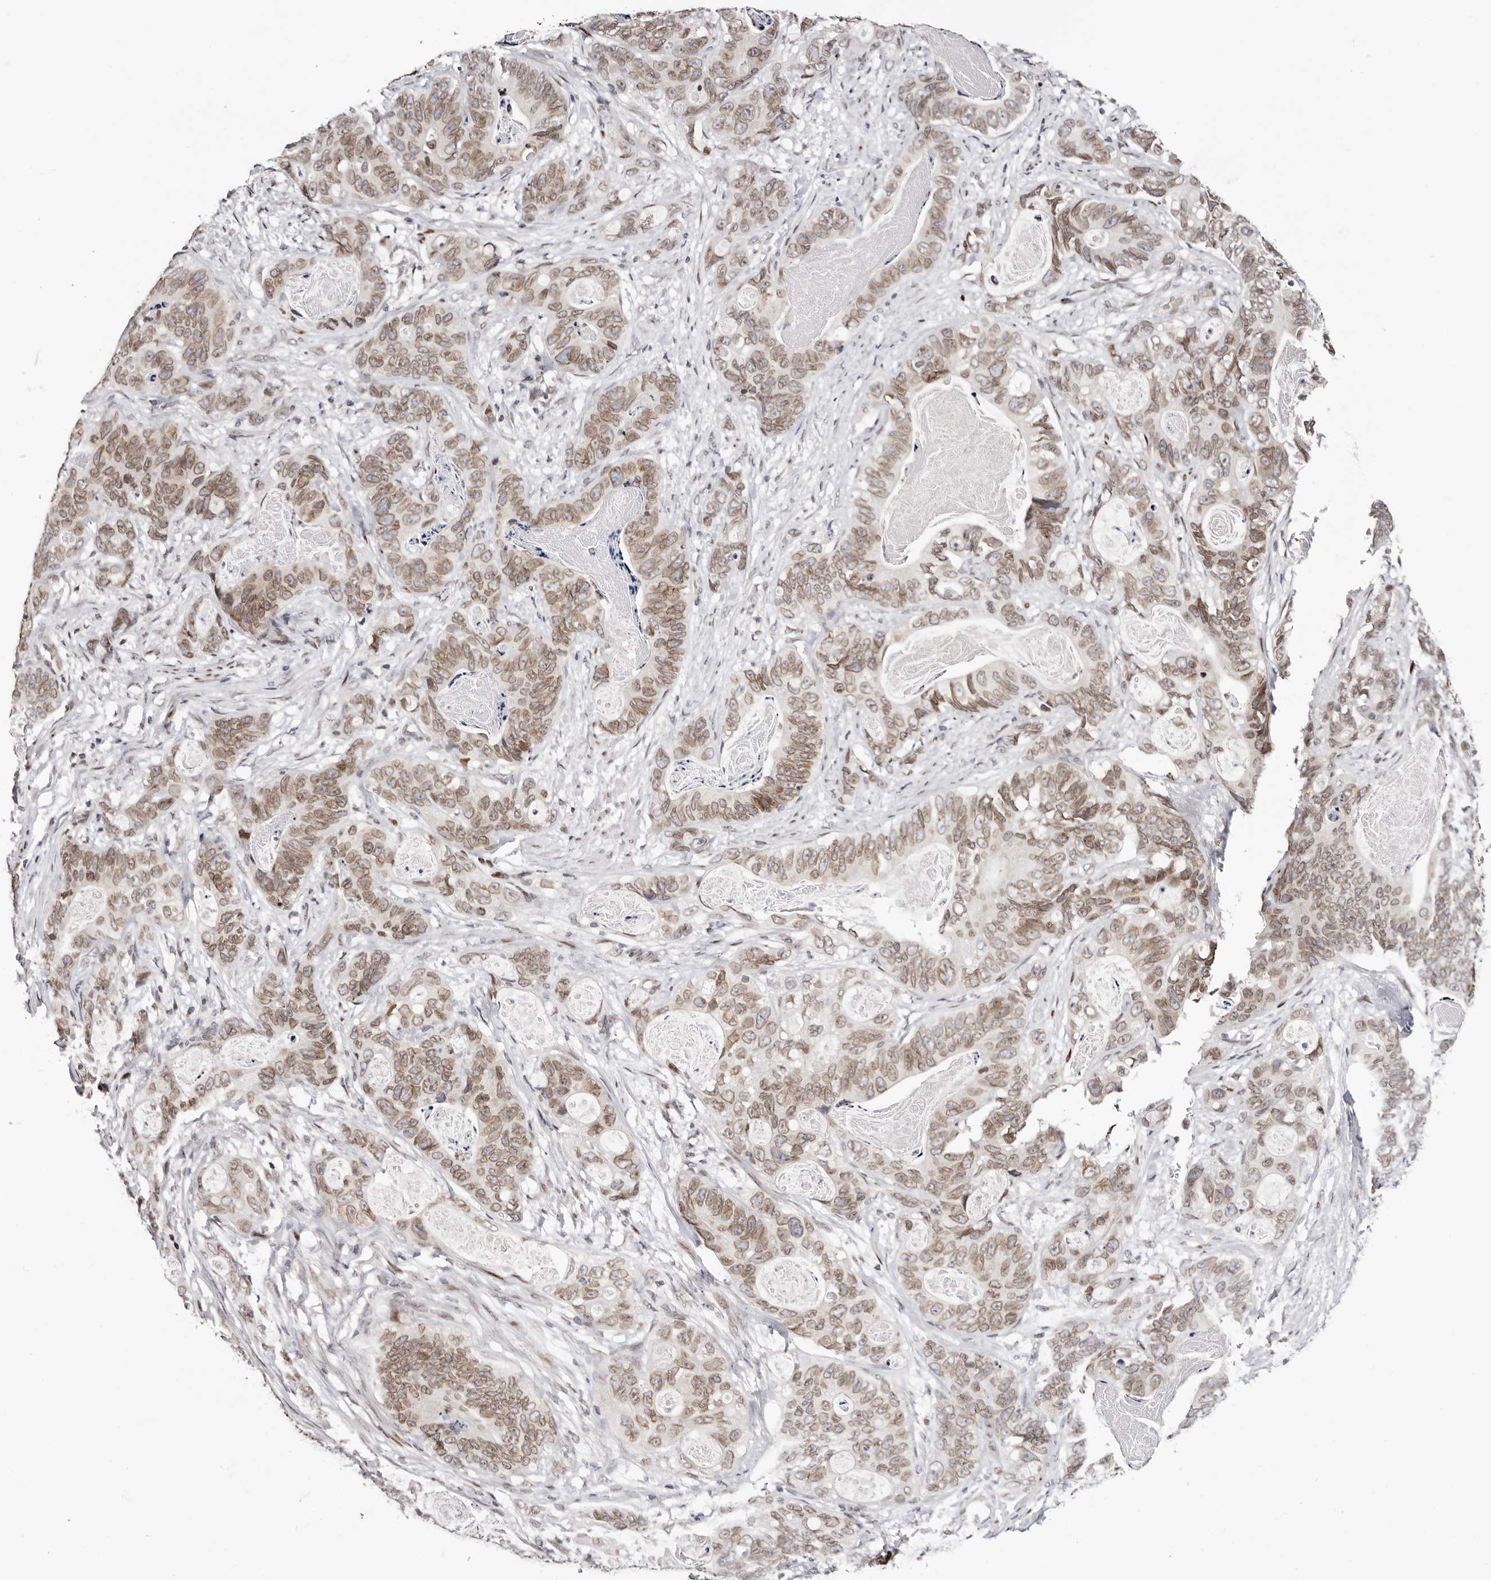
{"staining": {"intensity": "moderate", "quantity": ">75%", "location": "cytoplasmic/membranous,nuclear"}, "tissue": "stomach cancer", "cell_type": "Tumor cells", "image_type": "cancer", "snomed": [{"axis": "morphology", "description": "Normal tissue, NOS"}, {"axis": "morphology", "description": "Adenocarcinoma, NOS"}, {"axis": "topography", "description": "Stomach"}], "caption": "Protein expression analysis of human stomach adenocarcinoma reveals moderate cytoplasmic/membranous and nuclear staining in about >75% of tumor cells.", "gene": "NUP153", "patient": {"sex": "female", "age": 89}}